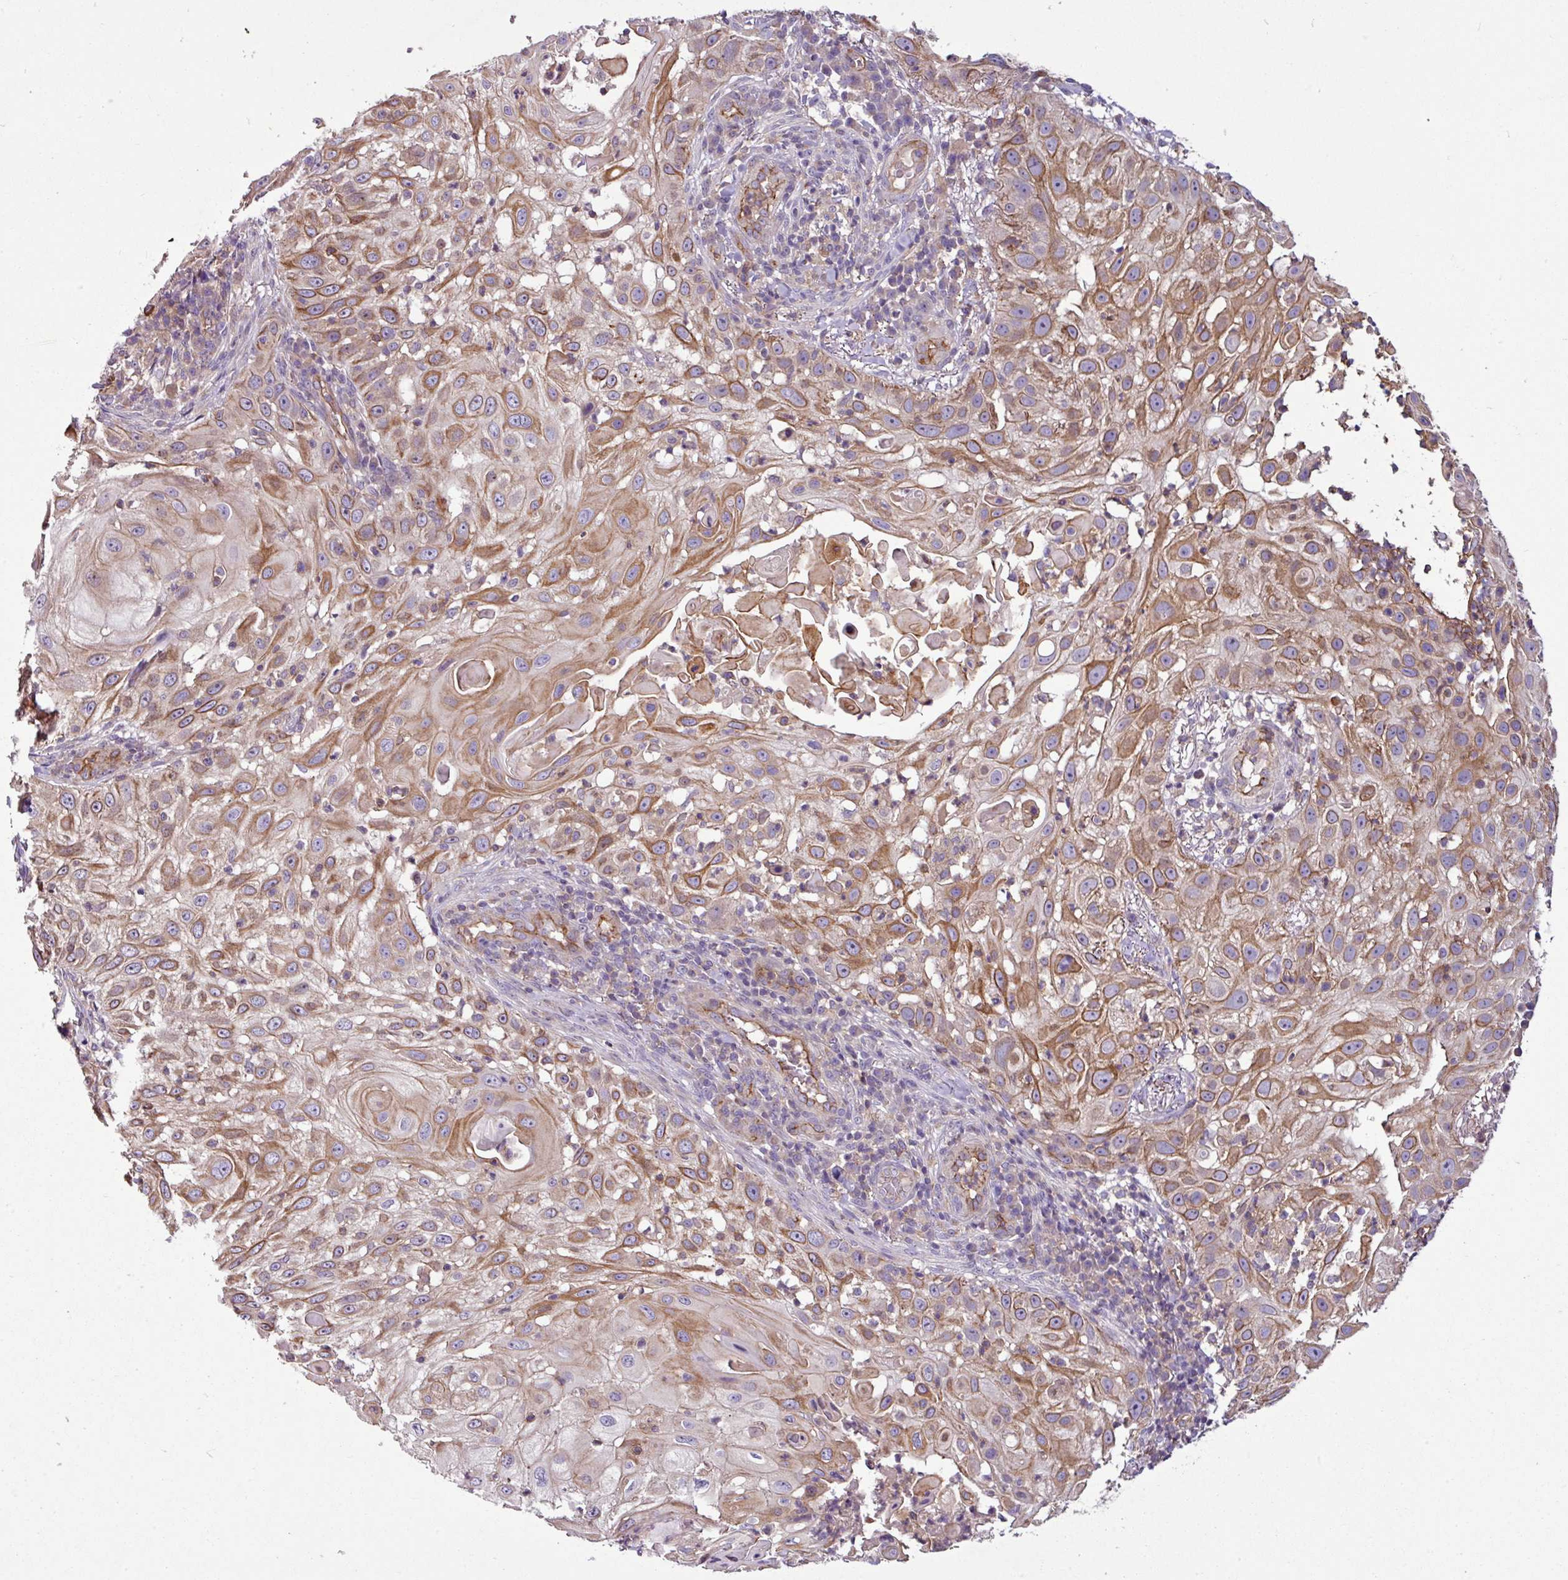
{"staining": {"intensity": "moderate", "quantity": ">75%", "location": "cytoplasmic/membranous"}, "tissue": "skin cancer", "cell_type": "Tumor cells", "image_type": "cancer", "snomed": [{"axis": "morphology", "description": "Squamous cell carcinoma, NOS"}, {"axis": "topography", "description": "Skin"}], "caption": "Immunohistochemical staining of skin squamous cell carcinoma demonstrates medium levels of moderate cytoplasmic/membranous protein expression in about >75% of tumor cells. (DAB IHC, brown staining for protein, blue staining for nuclei).", "gene": "ZNF106", "patient": {"sex": "female", "age": 44}}